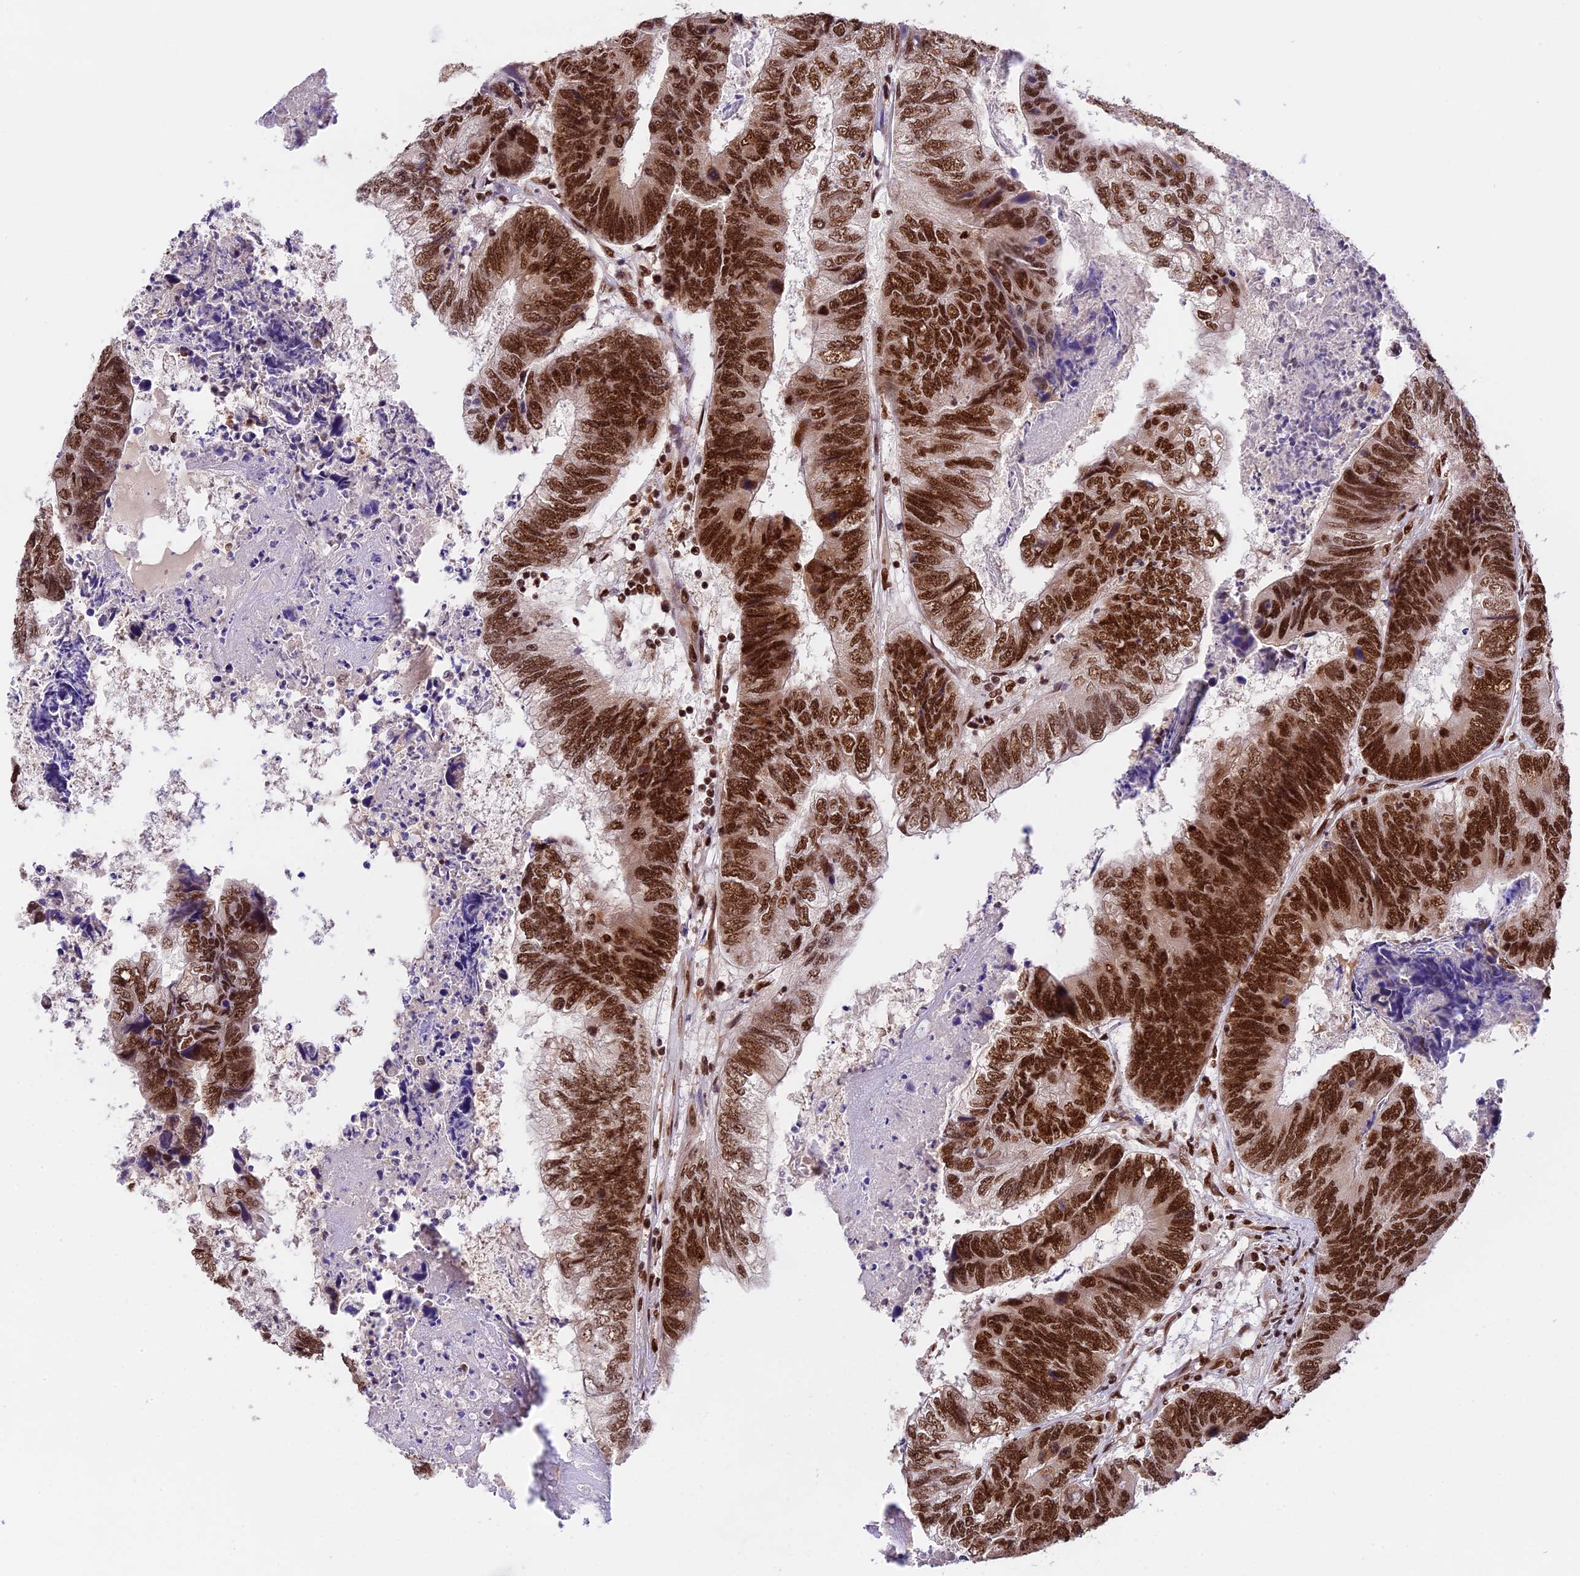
{"staining": {"intensity": "strong", "quantity": ">75%", "location": "nuclear"}, "tissue": "colorectal cancer", "cell_type": "Tumor cells", "image_type": "cancer", "snomed": [{"axis": "morphology", "description": "Adenocarcinoma, NOS"}, {"axis": "topography", "description": "Colon"}], "caption": "Immunohistochemistry (IHC) histopathology image of neoplastic tissue: human adenocarcinoma (colorectal) stained using immunohistochemistry (IHC) displays high levels of strong protein expression localized specifically in the nuclear of tumor cells, appearing as a nuclear brown color.", "gene": "RAMAC", "patient": {"sex": "female", "age": 67}}